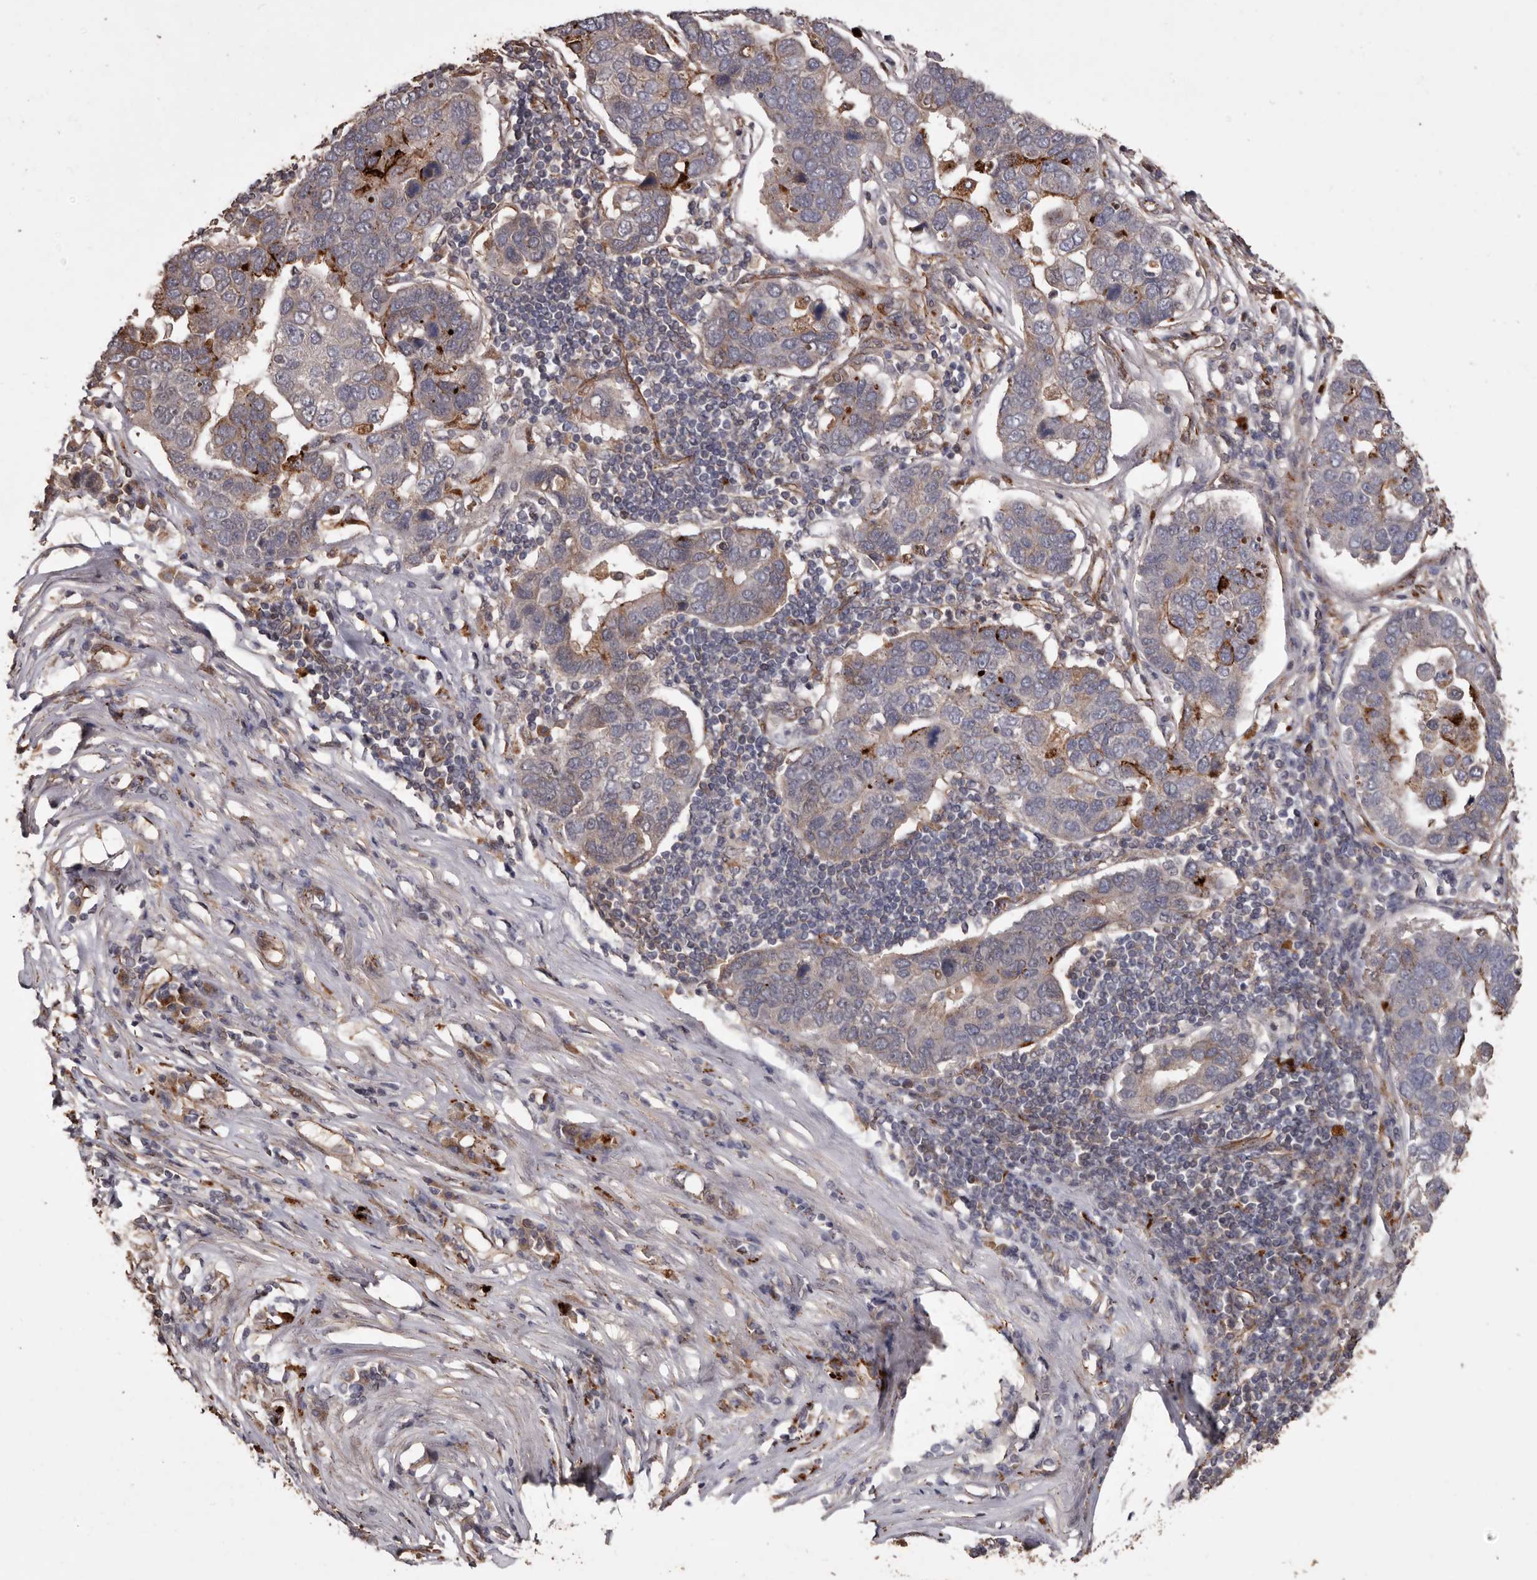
{"staining": {"intensity": "weak", "quantity": "<25%", "location": "cytoplasmic/membranous"}, "tissue": "pancreatic cancer", "cell_type": "Tumor cells", "image_type": "cancer", "snomed": [{"axis": "morphology", "description": "Adenocarcinoma, NOS"}, {"axis": "topography", "description": "Pancreas"}], "caption": "An image of pancreatic cancer stained for a protein demonstrates no brown staining in tumor cells.", "gene": "BRAT1", "patient": {"sex": "female", "age": 61}}